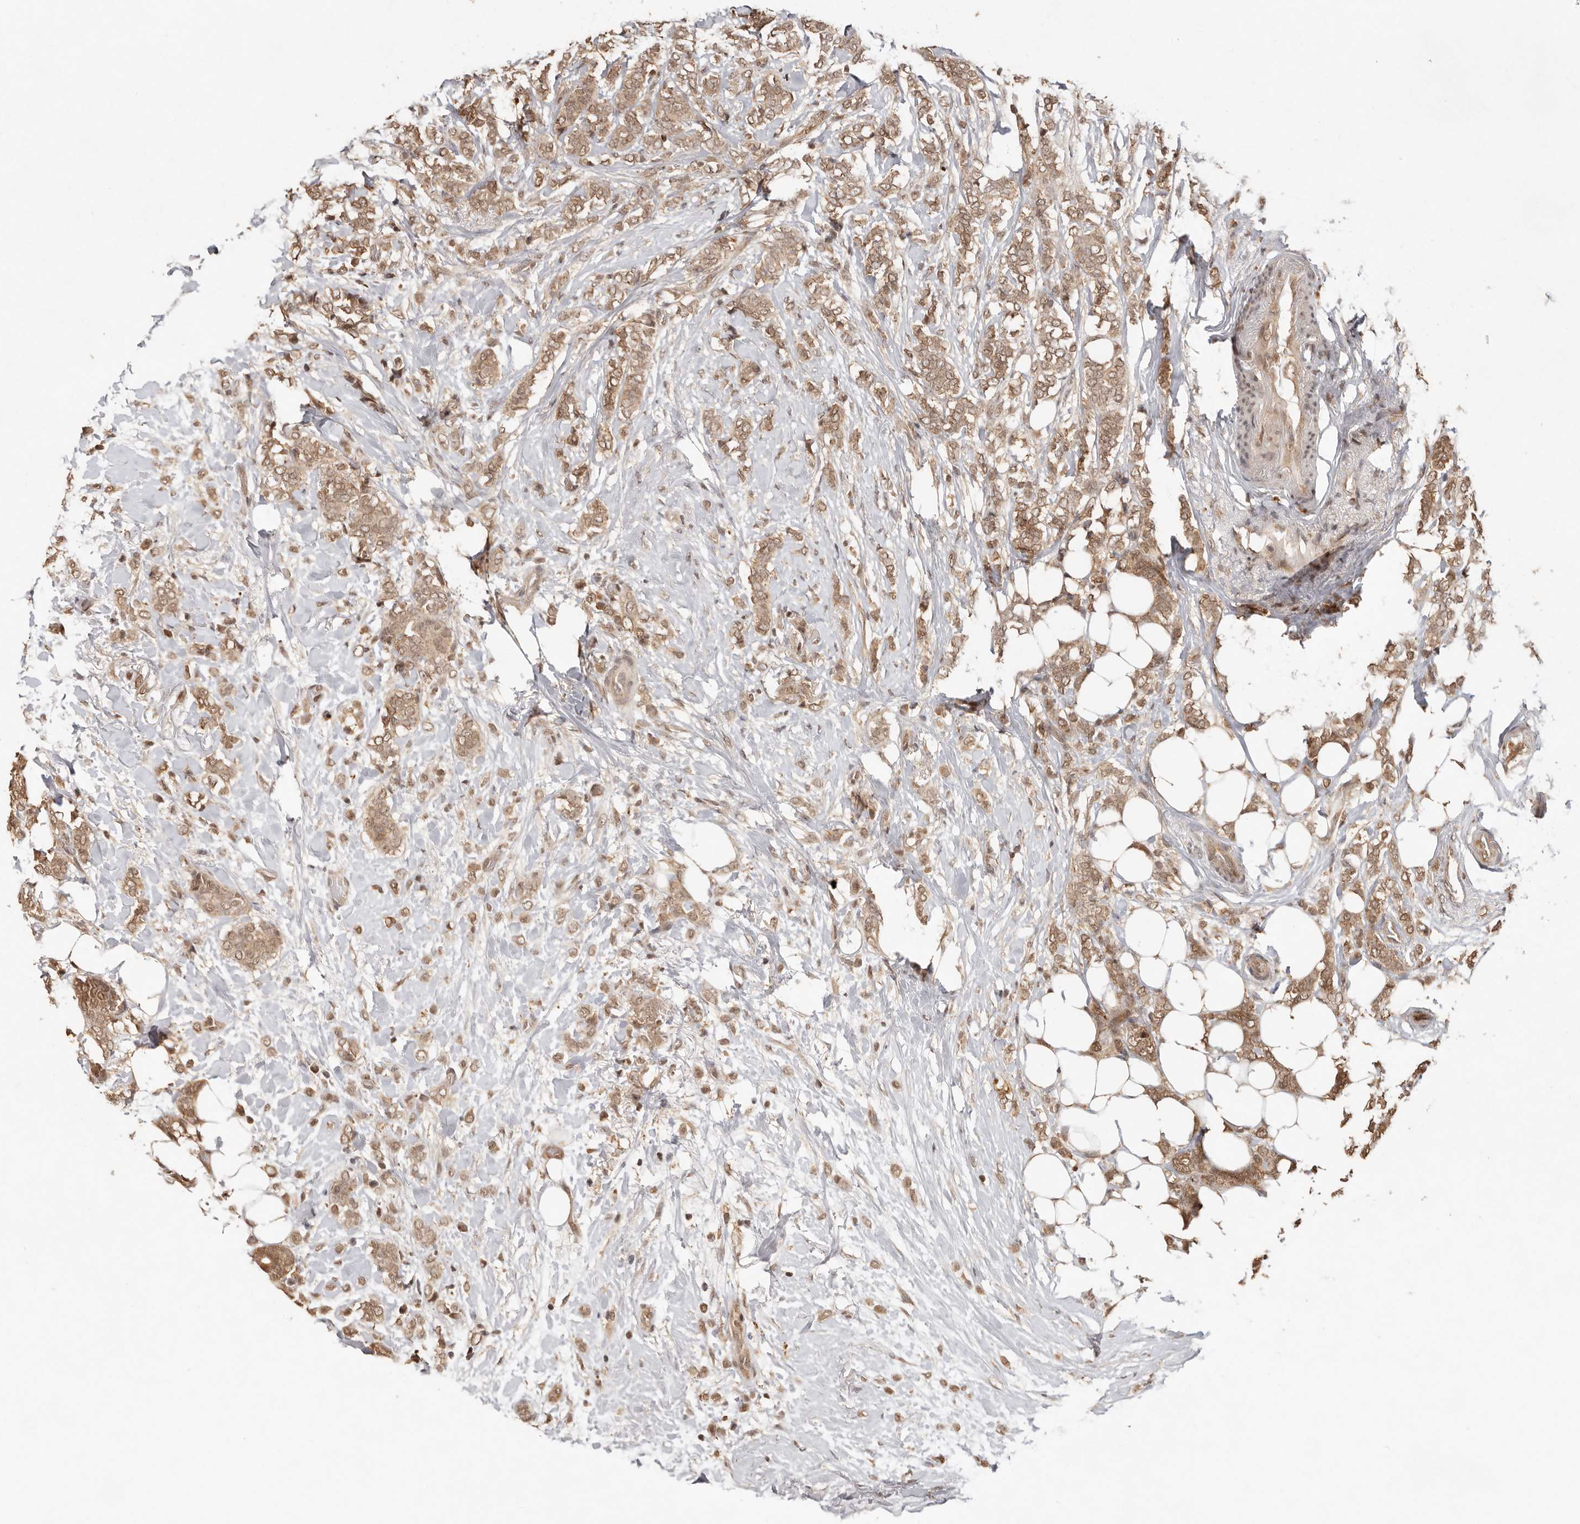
{"staining": {"intensity": "moderate", "quantity": ">75%", "location": "cytoplasmic/membranous,nuclear"}, "tissue": "breast cancer", "cell_type": "Tumor cells", "image_type": "cancer", "snomed": [{"axis": "morphology", "description": "Lobular carcinoma"}, {"axis": "topography", "description": "Breast"}], "caption": "Breast cancer stained with a brown dye displays moderate cytoplasmic/membranous and nuclear positive expression in approximately >75% of tumor cells.", "gene": "PSMA5", "patient": {"sex": "female", "age": 50}}